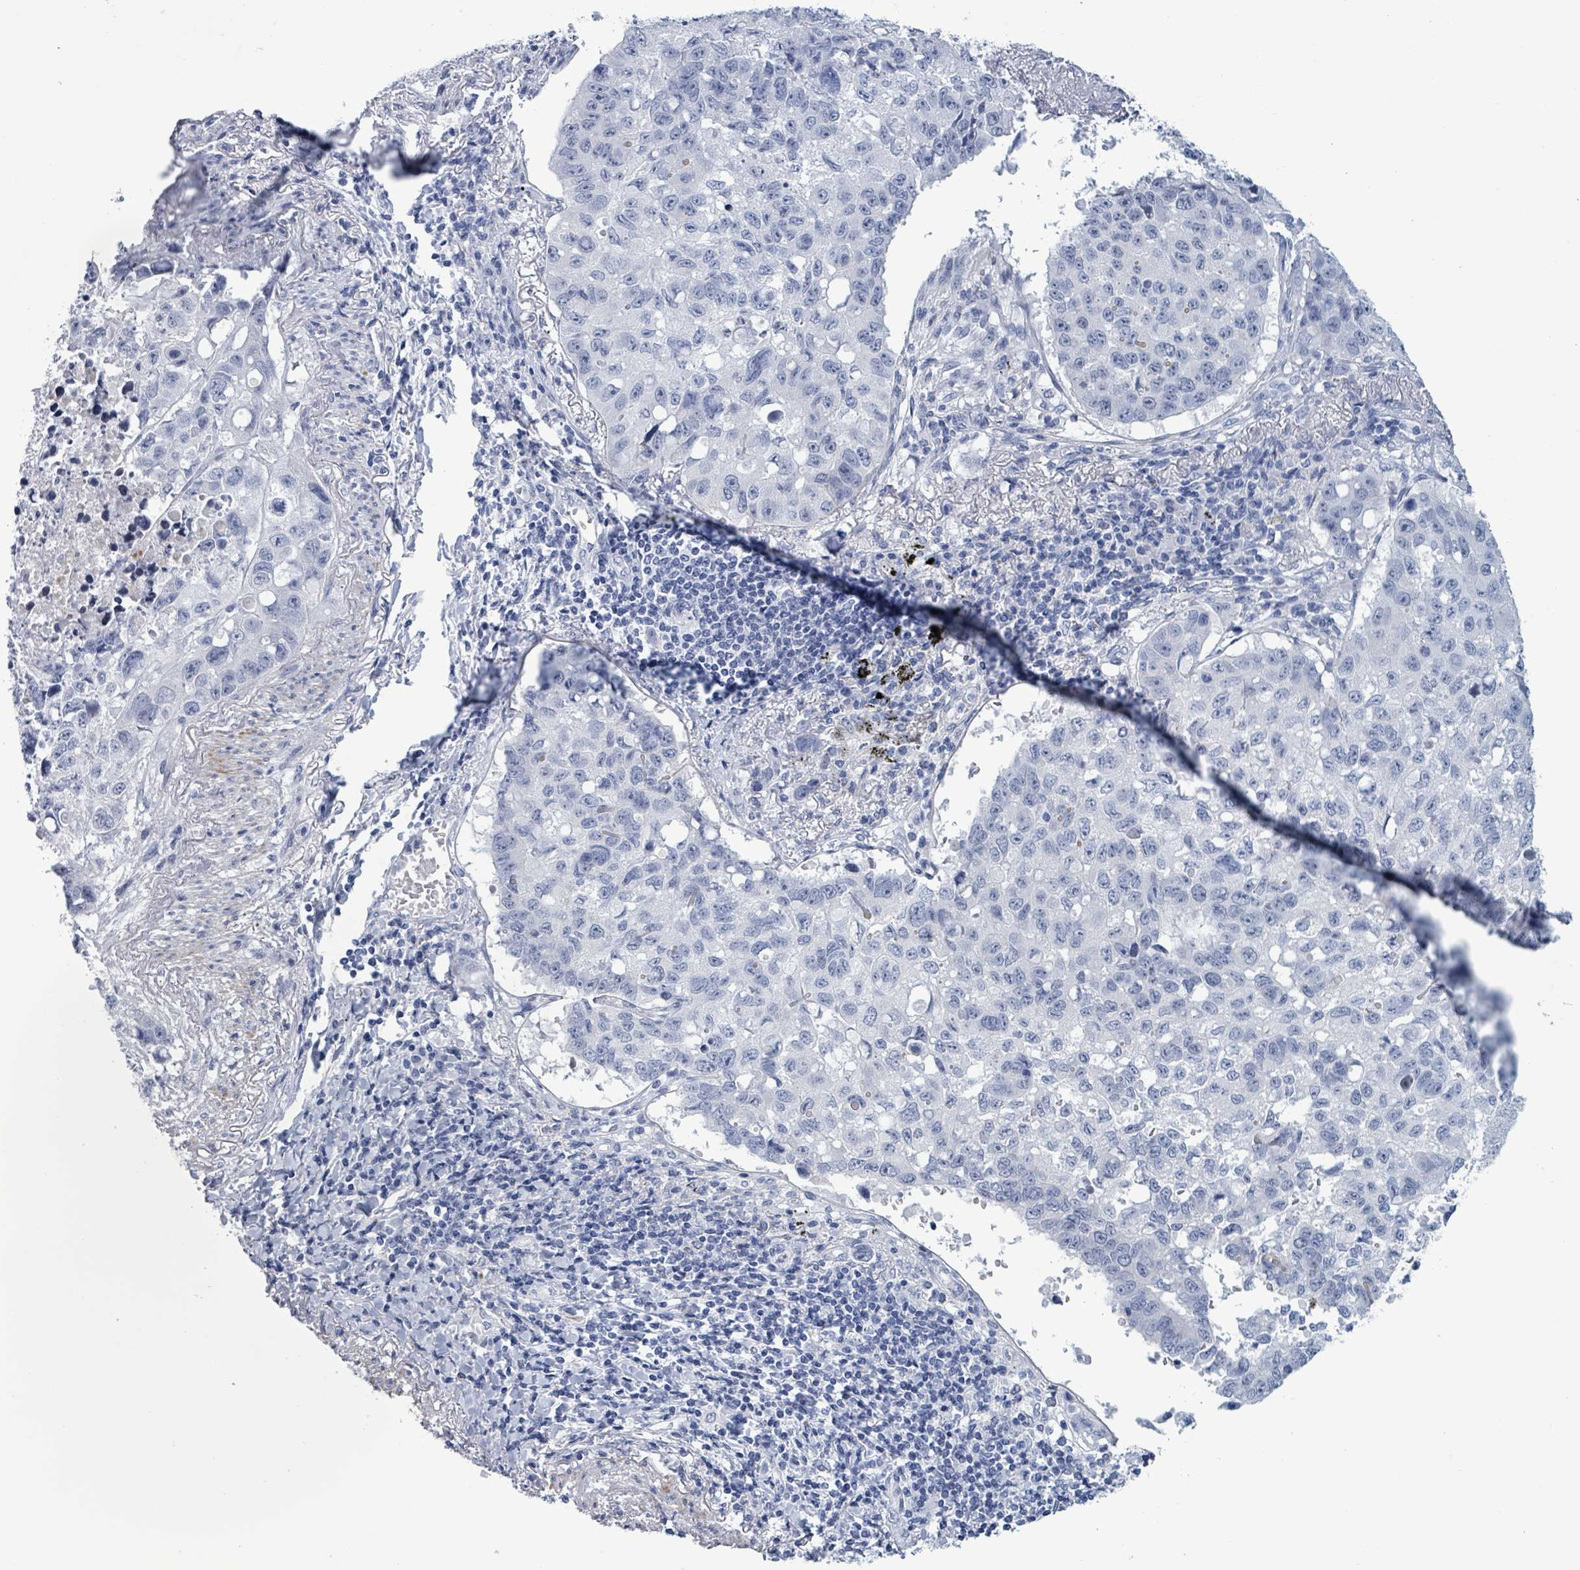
{"staining": {"intensity": "negative", "quantity": "none", "location": "none"}, "tissue": "lung cancer", "cell_type": "Tumor cells", "image_type": "cancer", "snomed": [{"axis": "morphology", "description": "Squamous cell carcinoma, NOS"}, {"axis": "topography", "description": "Lung"}], "caption": "Human squamous cell carcinoma (lung) stained for a protein using IHC shows no positivity in tumor cells.", "gene": "ZNF771", "patient": {"sex": "male", "age": 60}}